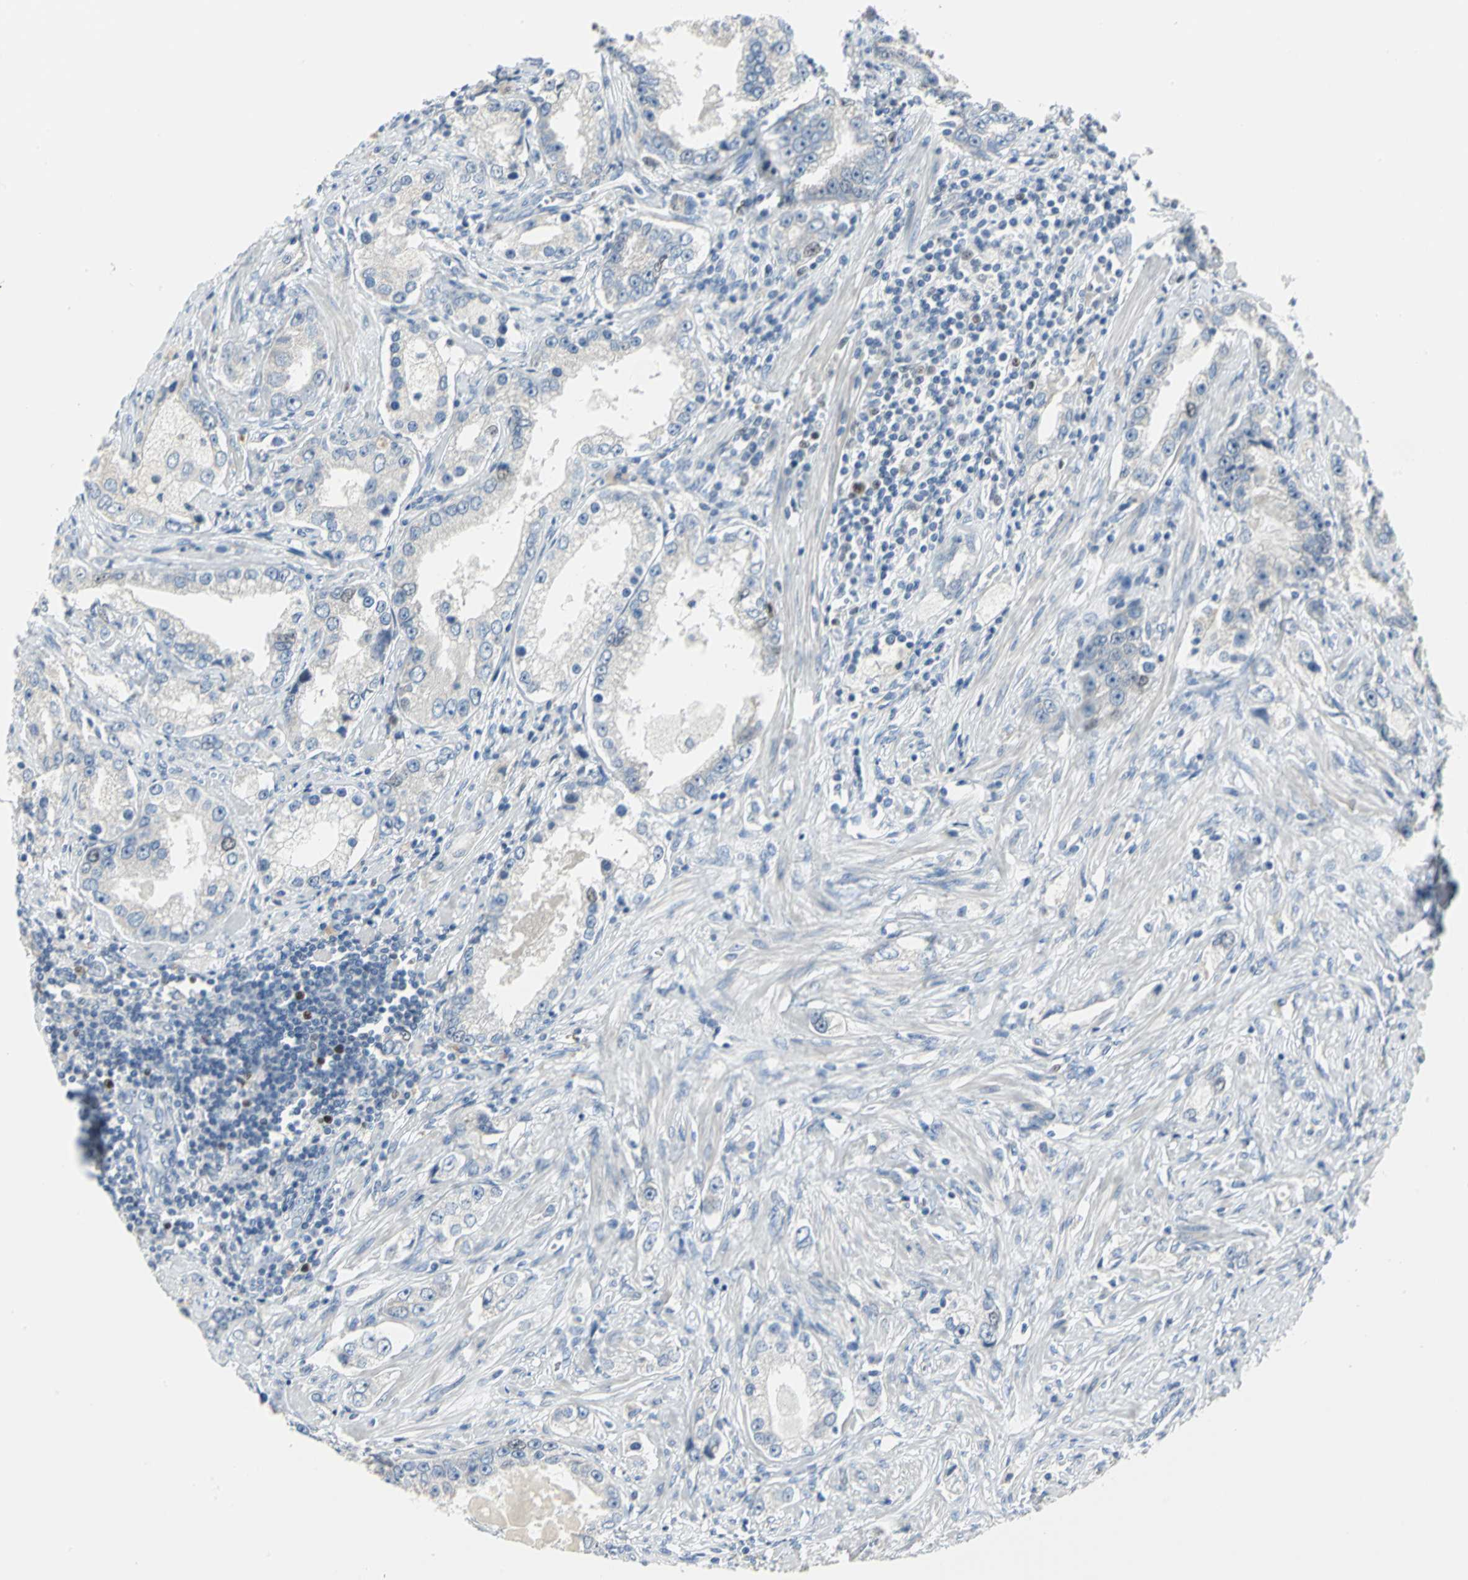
{"staining": {"intensity": "negative", "quantity": "none", "location": "none"}, "tissue": "prostate cancer", "cell_type": "Tumor cells", "image_type": "cancer", "snomed": [{"axis": "morphology", "description": "Adenocarcinoma, High grade"}, {"axis": "topography", "description": "Prostate"}], "caption": "Micrograph shows no protein expression in tumor cells of adenocarcinoma (high-grade) (prostate) tissue.", "gene": "MCM4", "patient": {"sex": "male", "age": 63}}